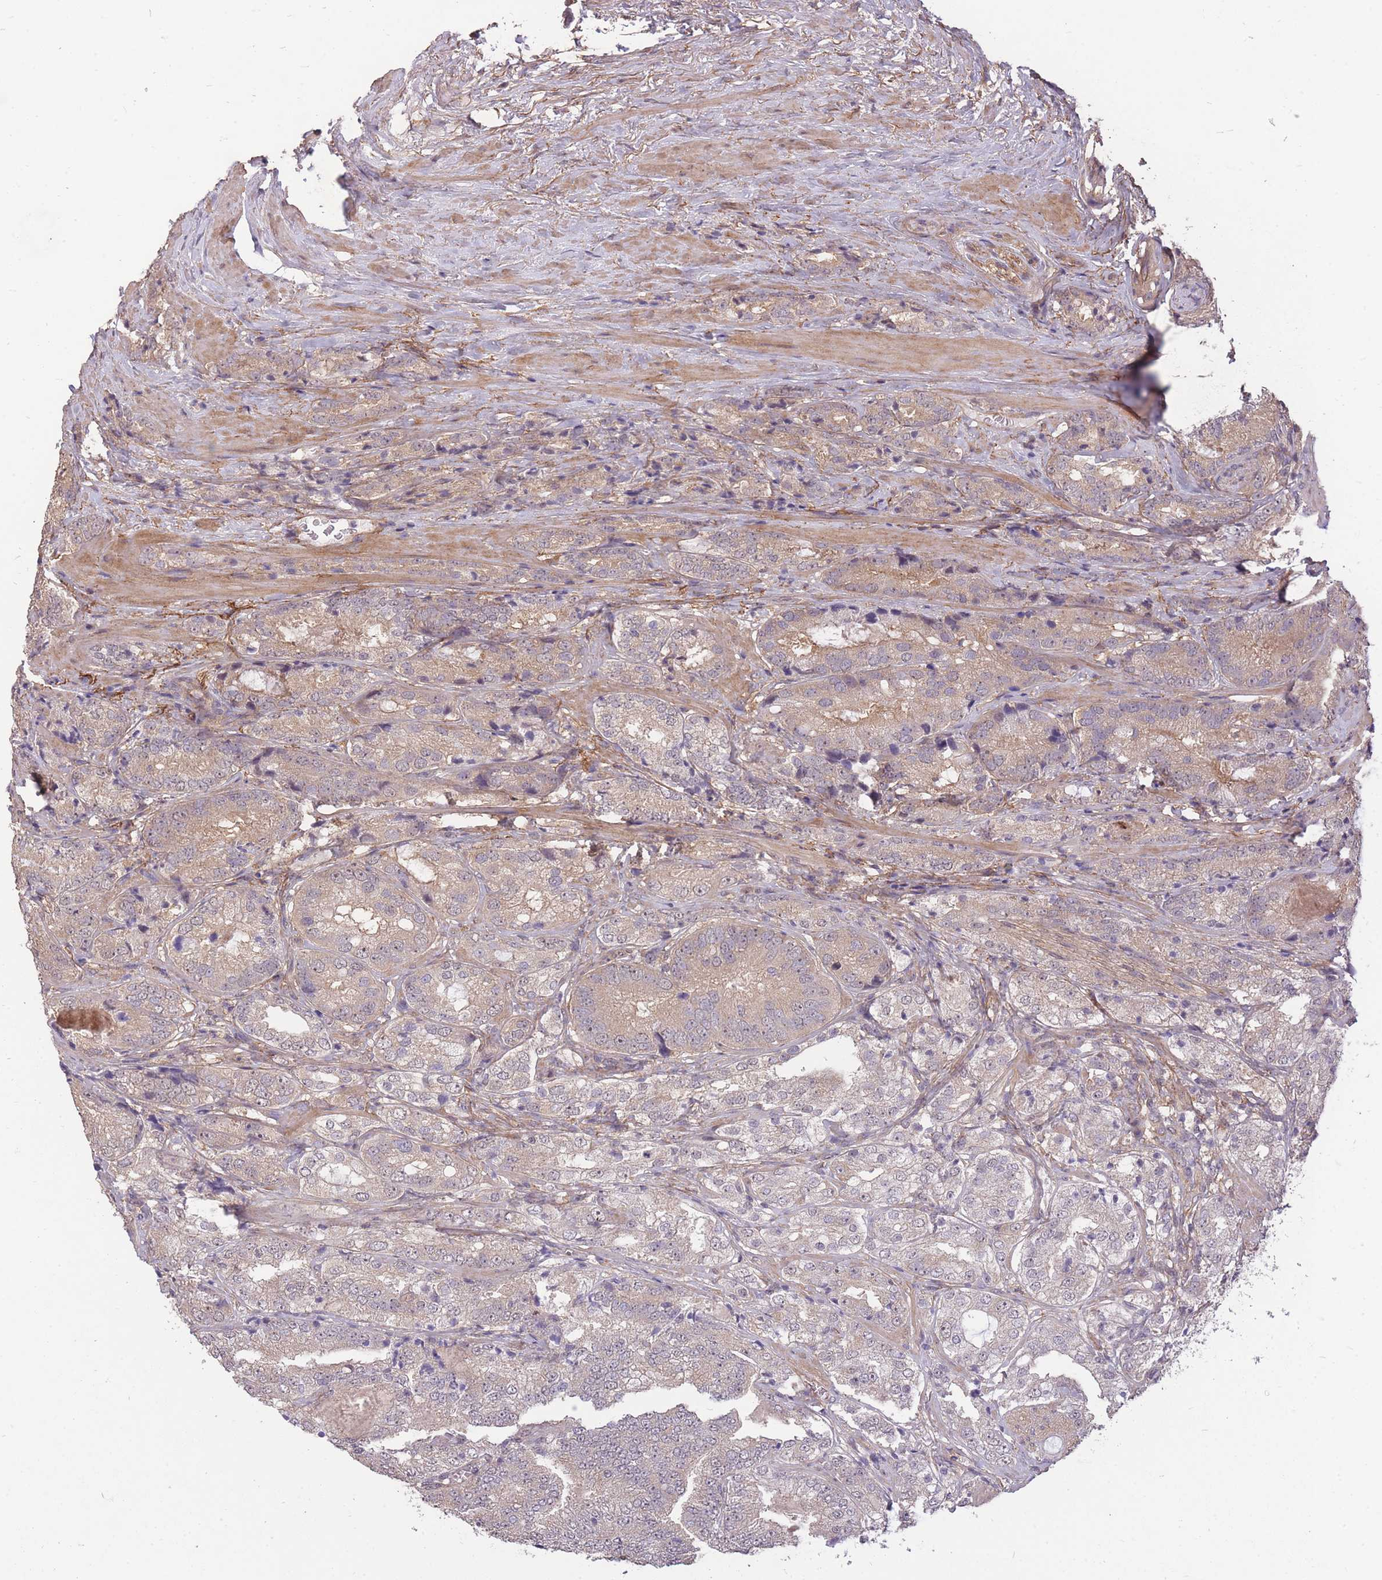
{"staining": {"intensity": "weak", "quantity": "25%-75%", "location": "cytoplasmic/membranous"}, "tissue": "prostate cancer", "cell_type": "Tumor cells", "image_type": "cancer", "snomed": [{"axis": "morphology", "description": "Adenocarcinoma, High grade"}, {"axis": "topography", "description": "Prostate"}], "caption": "Immunohistochemical staining of prostate cancer (high-grade adenocarcinoma) exhibits low levels of weak cytoplasmic/membranous protein positivity in approximately 25%-75% of tumor cells.", "gene": "DYNC1LI2", "patient": {"sex": "male", "age": 63}}